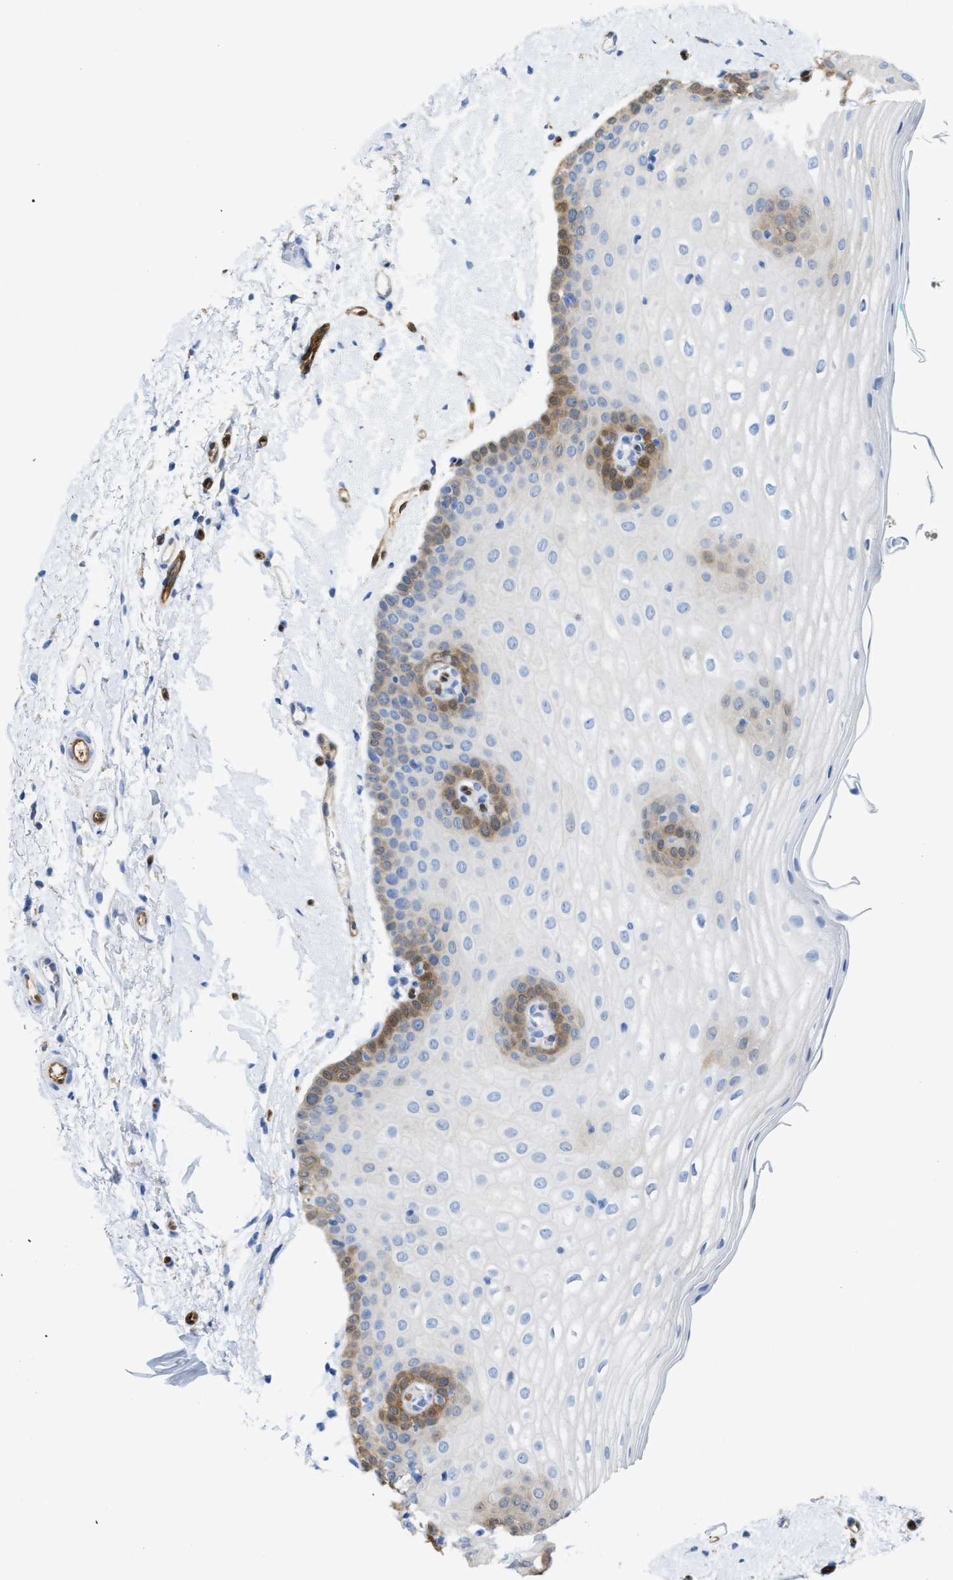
{"staining": {"intensity": "moderate", "quantity": "<25%", "location": "cytoplasmic/membranous,nuclear"}, "tissue": "oral mucosa", "cell_type": "Squamous epithelial cells", "image_type": "normal", "snomed": [{"axis": "morphology", "description": "Normal tissue, NOS"}, {"axis": "topography", "description": "Skin"}, {"axis": "topography", "description": "Oral tissue"}], "caption": "An IHC image of unremarkable tissue is shown. Protein staining in brown labels moderate cytoplasmic/membranous,nuclear positivity in oral mucosa within squamous epithelial cells.", "gene": "ASS1", "patient": {"sex": "male", "age": 84}}